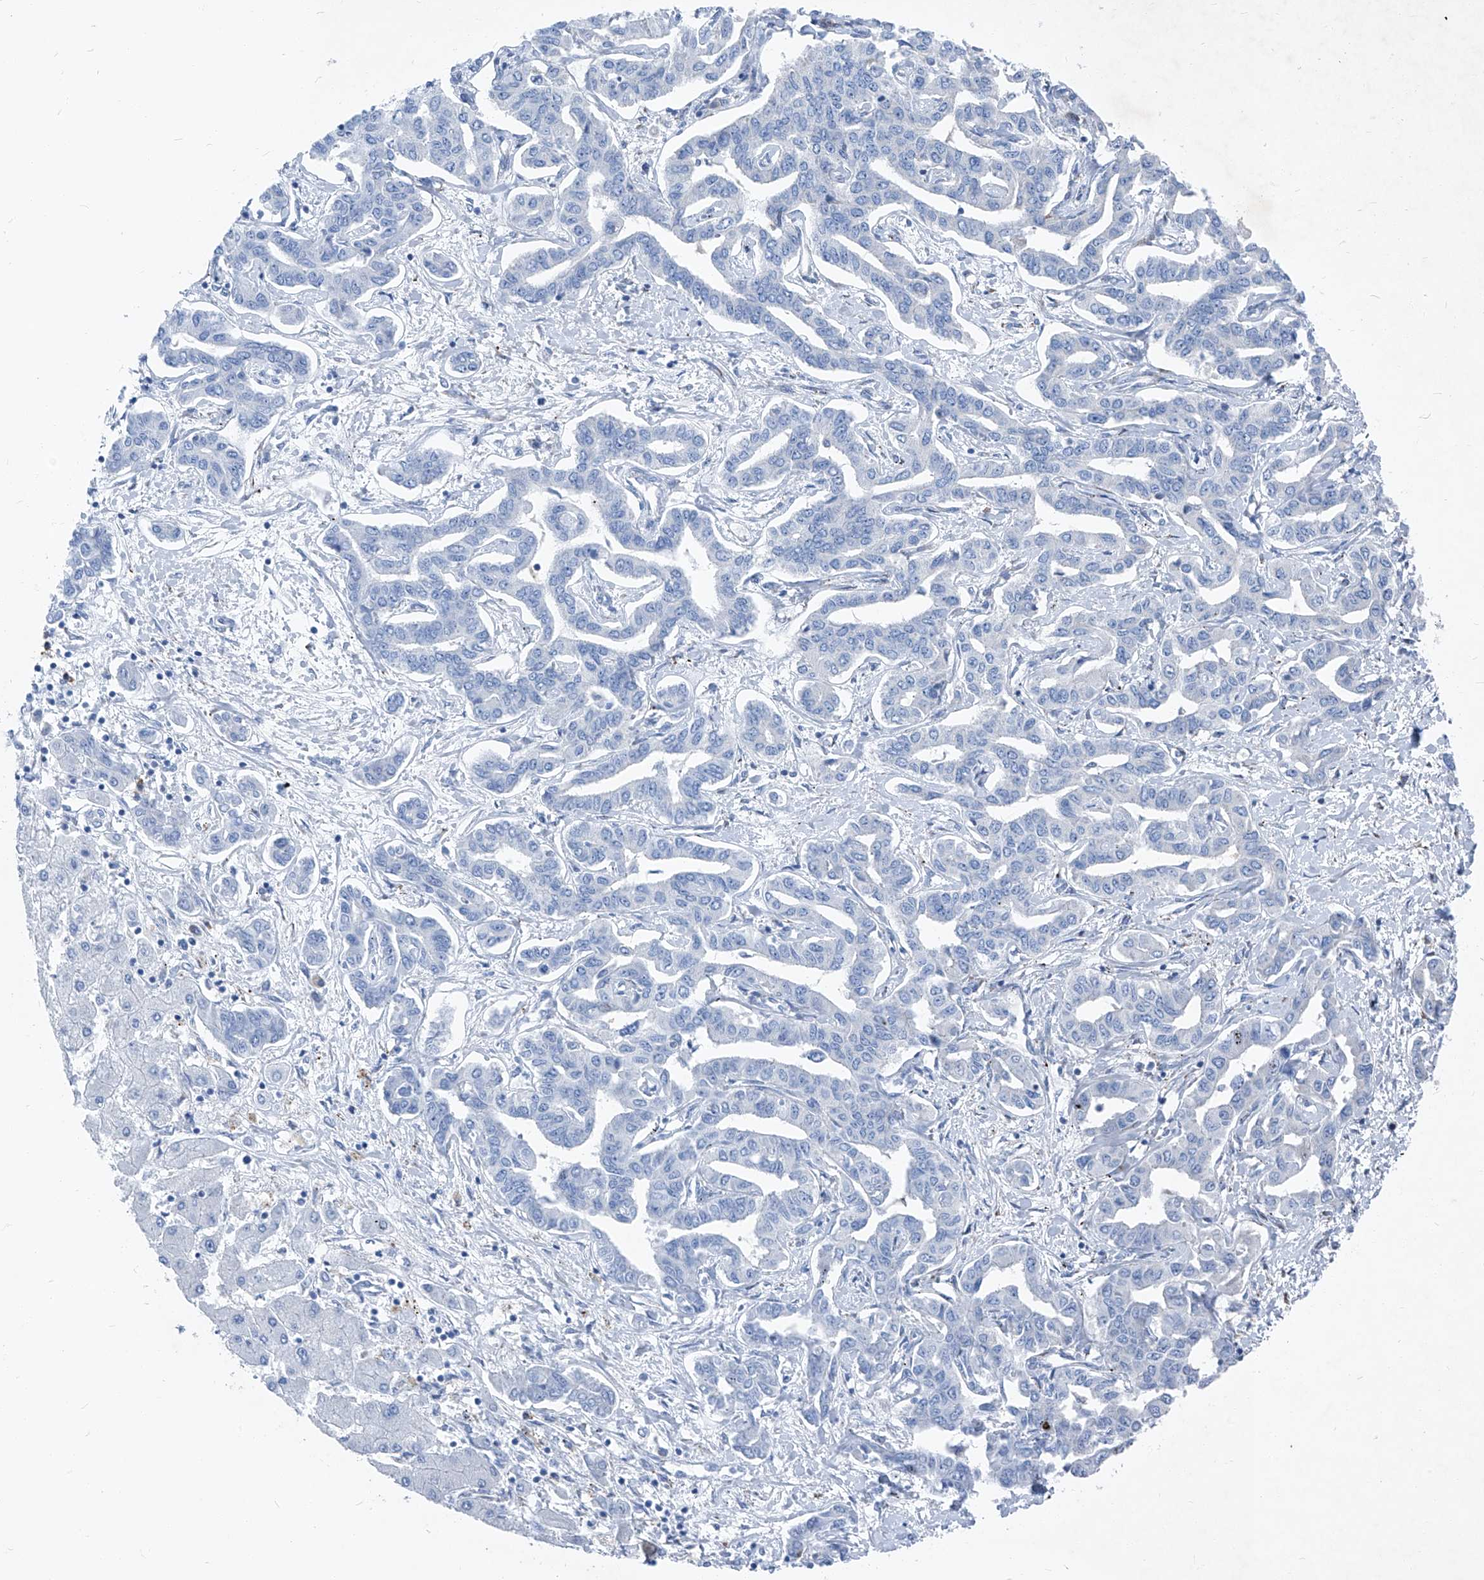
{"staining": {"intensity": "negative", "quantity": "none", "location": "none"}, "tissue": "liver cancer", "cell_type": "Tumor cells", "image_type": "cancer", "snomed": [{"axis": "morphology", "description": "Cholangiocarcinoma"}, {"axis": "topography", "description": "Liver"}], "caption": "Liver cholangiocarcinoma was stained to show a protein in brown. There is no significant positivity in tumor cells. (Stains: DAB (3,3'-diaminobenzidine) IHC with hematoxylin counter stain, Microscopy: brightfield microscopy at high magnification).", "gene": "IFI27", "patient": {"sex": "male", "age": 59}}